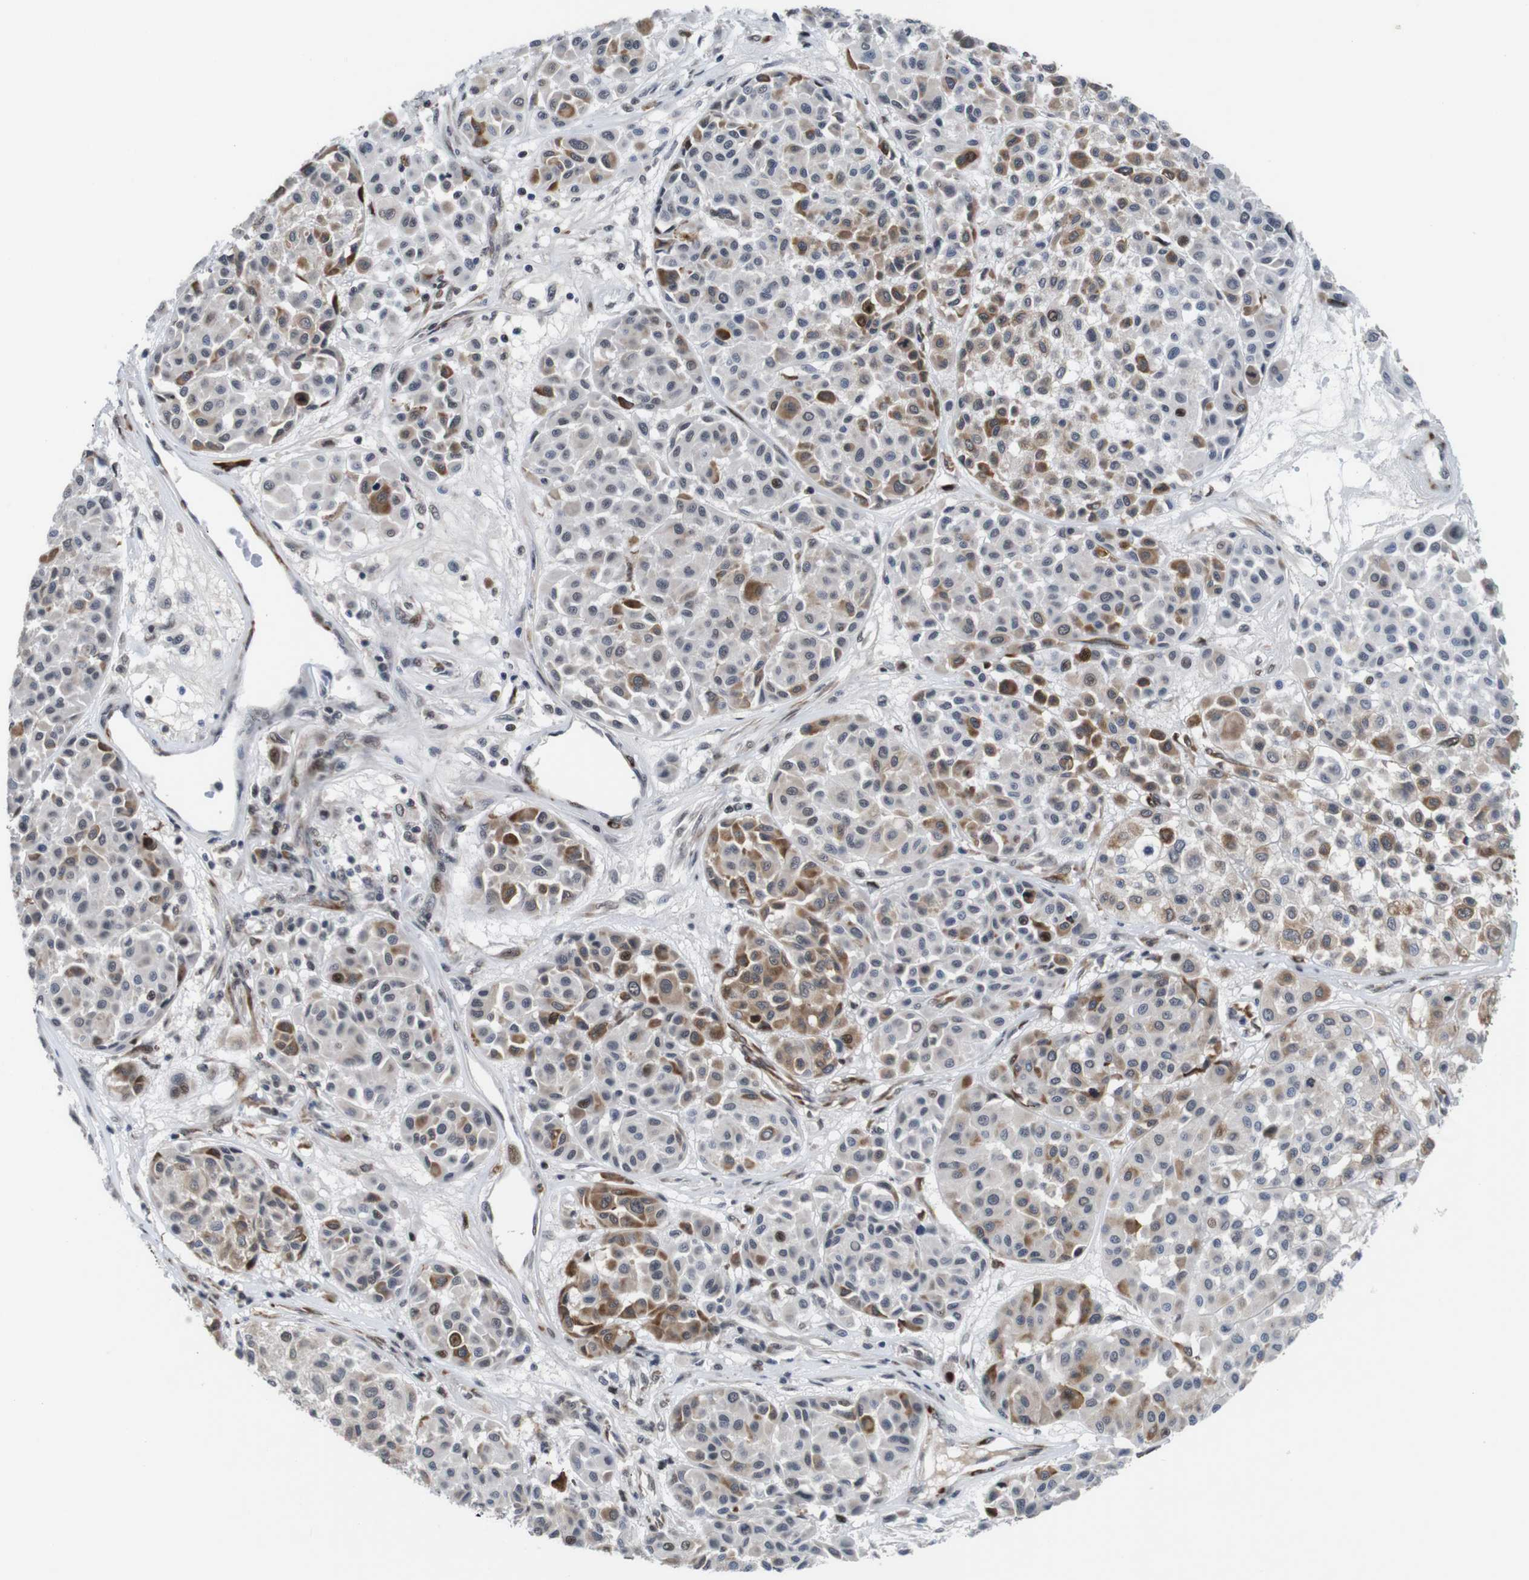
{"staining": {"intensity": "moderate", "quantity": "<25%", "location": "cytoplasmic/membranous"}, "tissue": "melanoma", "cell_type": "Tumor cells", "image_type": "cancer", "snomed": [{"axis": "morphology", "description": "Malignant melanoma, Metastatic site"}, {"axis": "topography", "description": "Soft tissue"}], "caption": "Malignant melanoma (metastatic site) tissue displays moderate cytoplasmic/membranous expression in about <25% of tumor cells, visualized by immunohistochemistry.", "gene": "EIF4G1", "patient": {"sex": "male", "age": 41}}